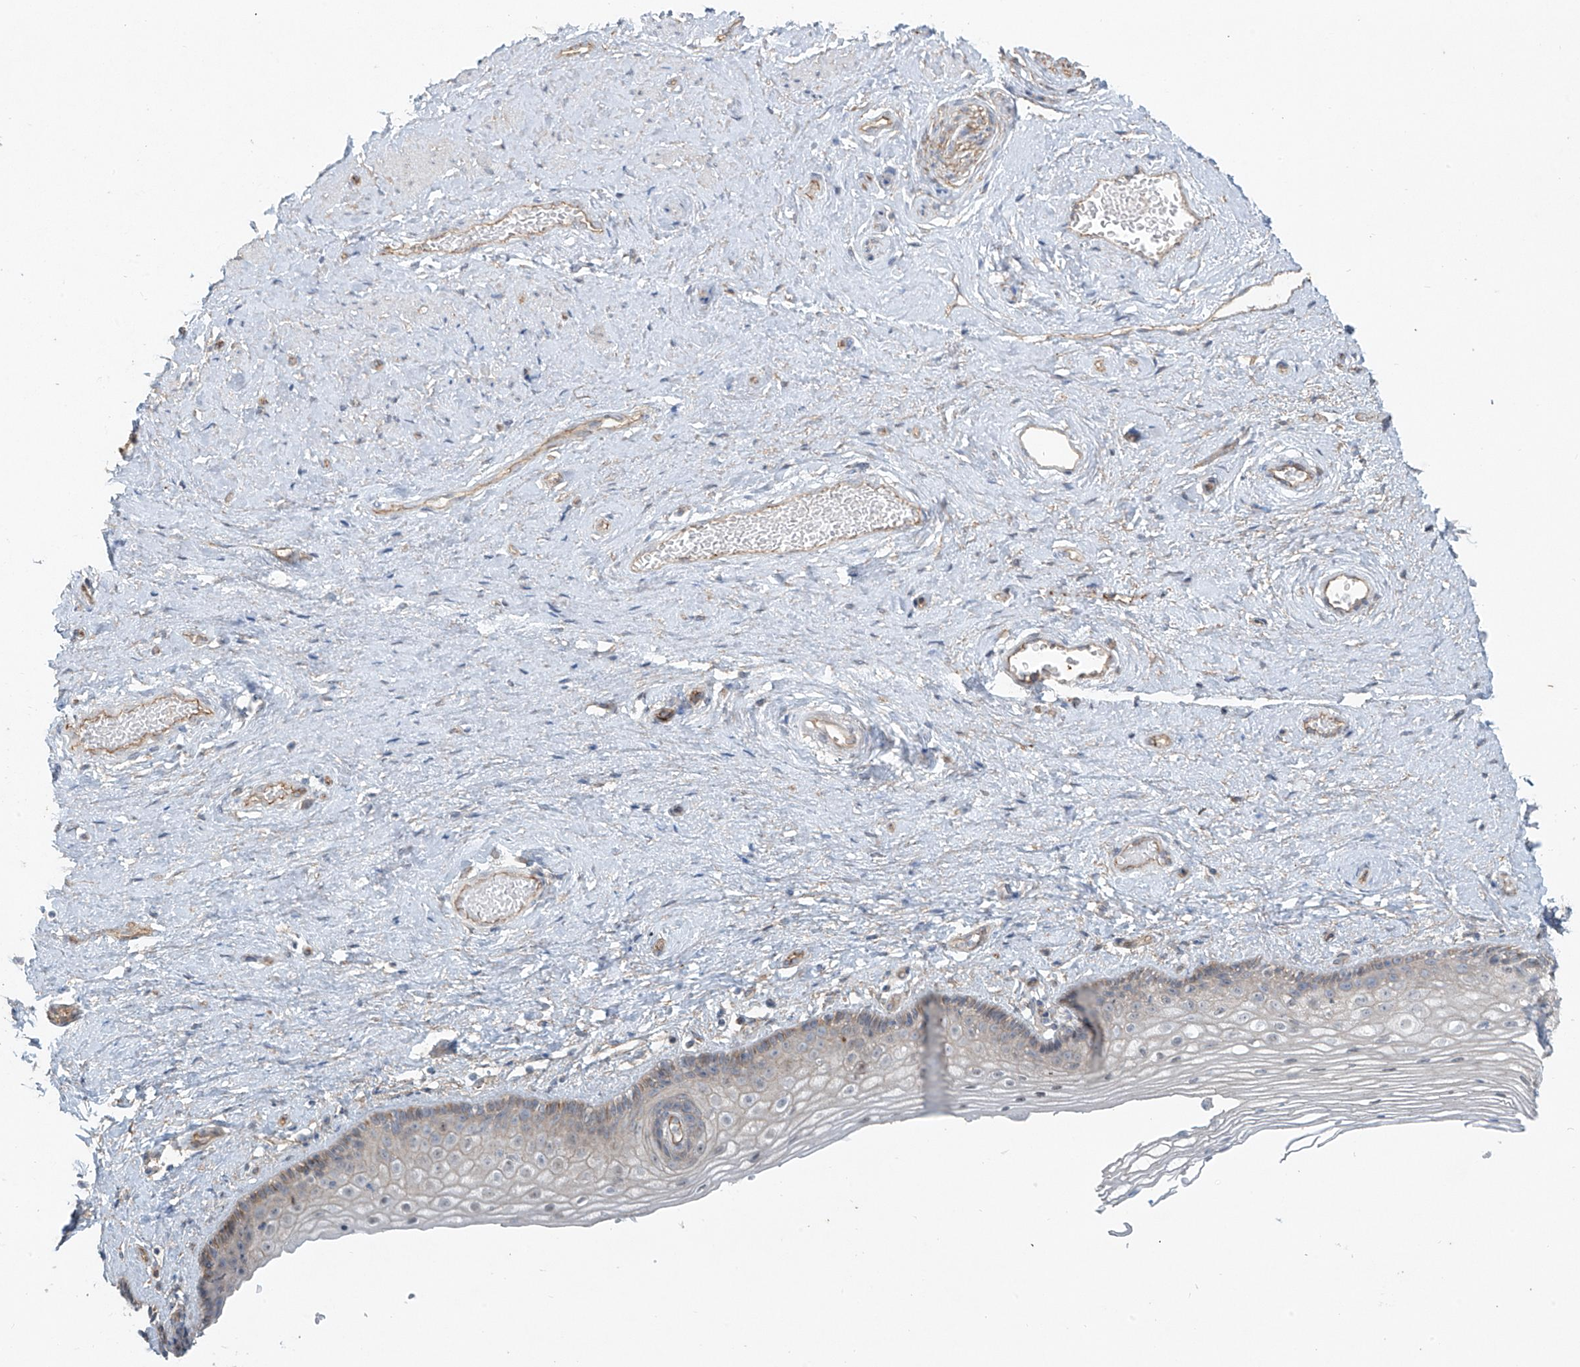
{"staining": {"intensity": "weak", "quantity": "<25%", "location": "cytoplasmic/membranous"}, "tissue": "vagina", "cell_type": "Squamous epithelial cells", "image_type": "normal", "snomed": [{"axis": "morphology", "description": "Normal tissue, NOS"}, {"axis": "topography", "description": "Vagina"}], "caption": "IHC photomicrograph of normal vagina stained for a protein (brown), which displays no expression in squamous epithelial cells. The staining is performed using DAB (3,3'-diaminobenzidine) brown chromogen with nuclei counter-stained in using hematoxylin.", "gene": "TUBE1", "patient": {"sex": "female", "age": 46}}